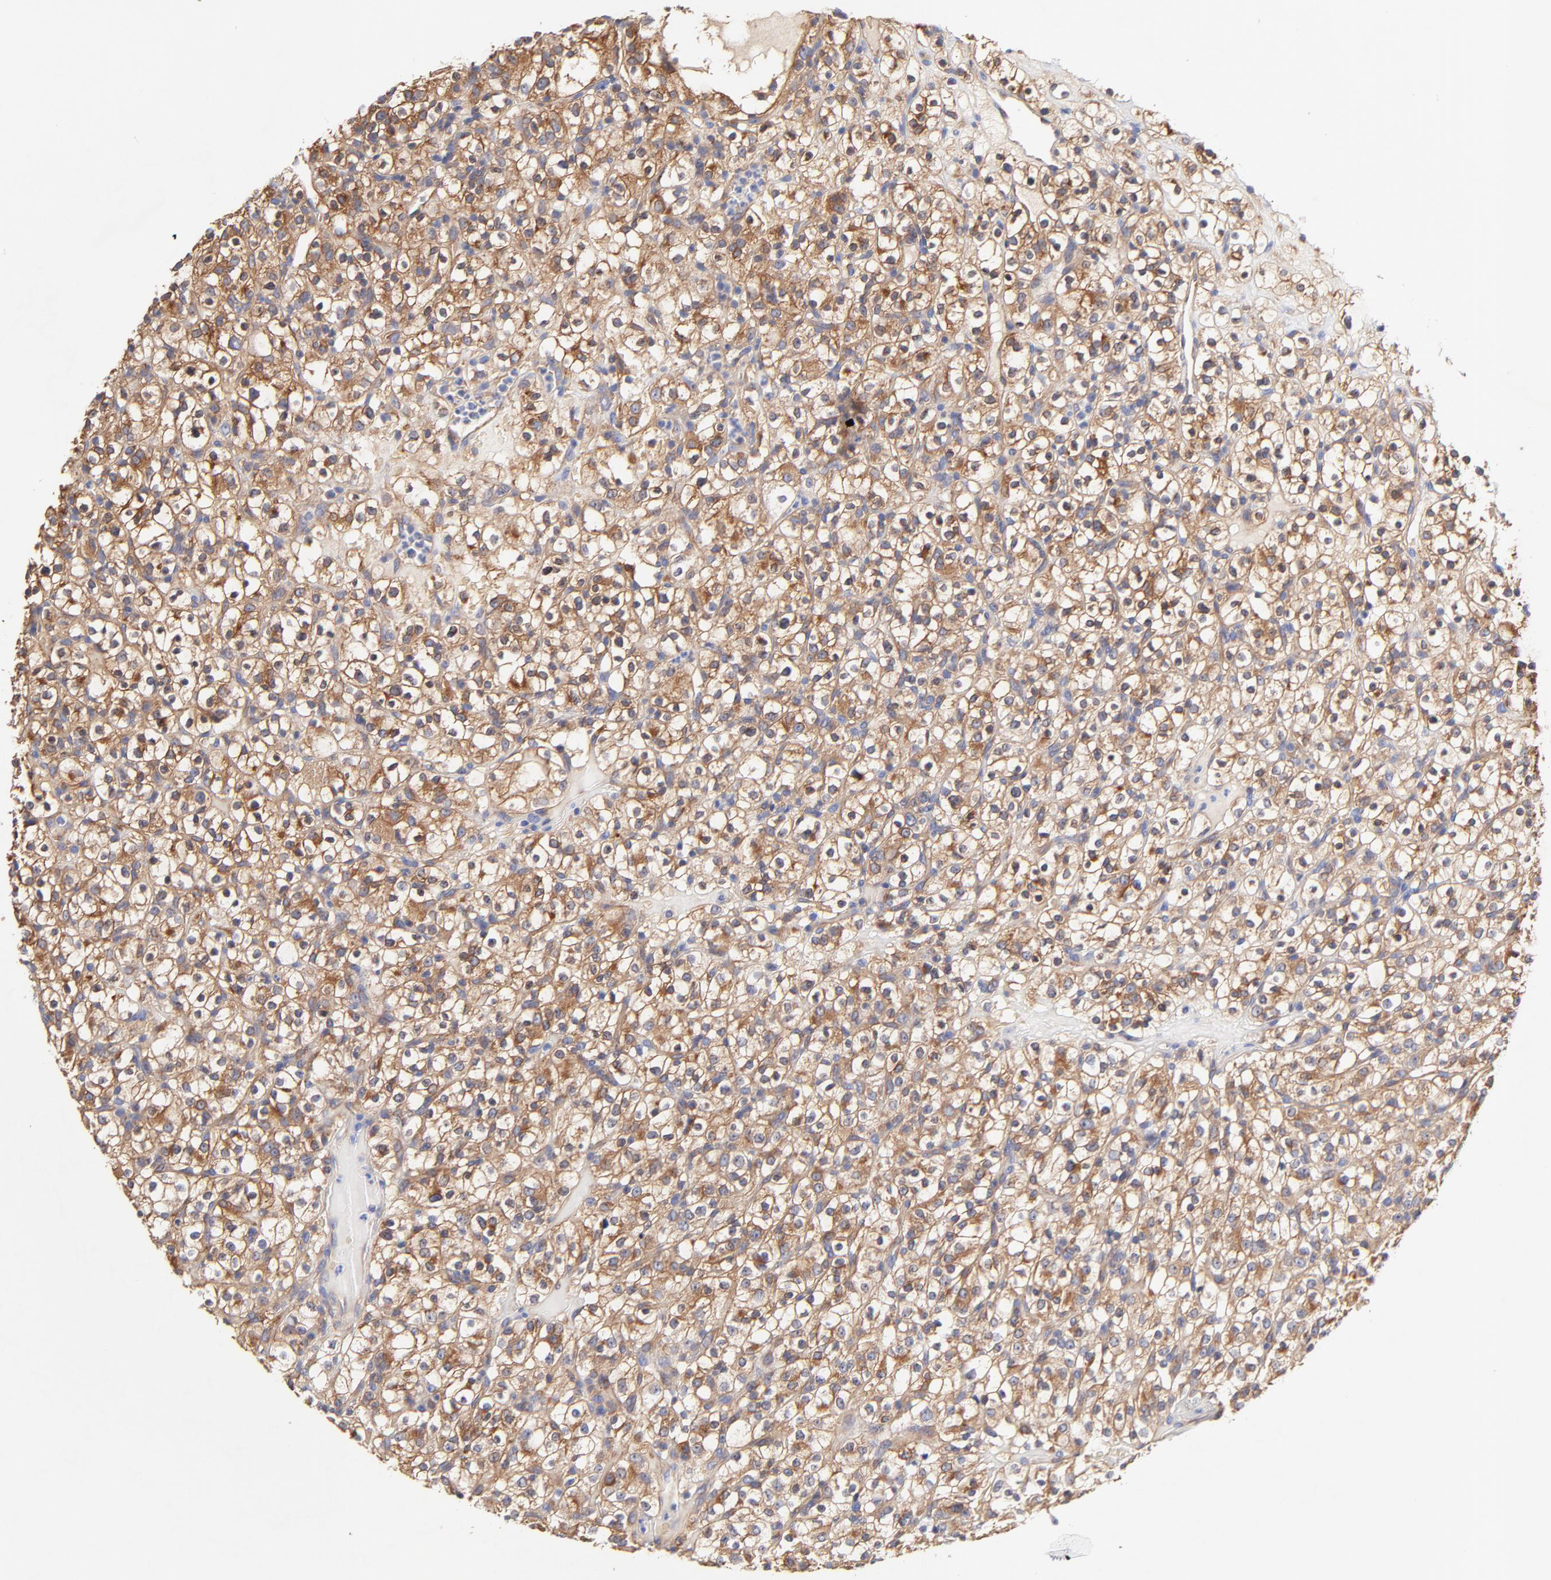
{"staining": {"intensity": "moderate", "quantity": ">75%", "location": "cytoplasmic/membranous"}, "tissue": "renal cancer", "cell_type": "Tumor cells", "image_type": "cancer", "snomed": [{"axis": "morphology", "description": "Normal tissue, NOS"}, {"axis": "morphology", "description": "Adenocarcinoma, NOS"}, {"axis": "topography", "description": "Kidney"}], "caption": "A histopathology image of adenocarcinoma (renal) stained for a protein demonstrates moderate cytoplasmic/membranous brown staining in tumor cells. The protein of interest is shown in brown color, while the nuclei are stained blue.", "gene": "CD2AP", "patient": {"sex": "female", "age": 72}}